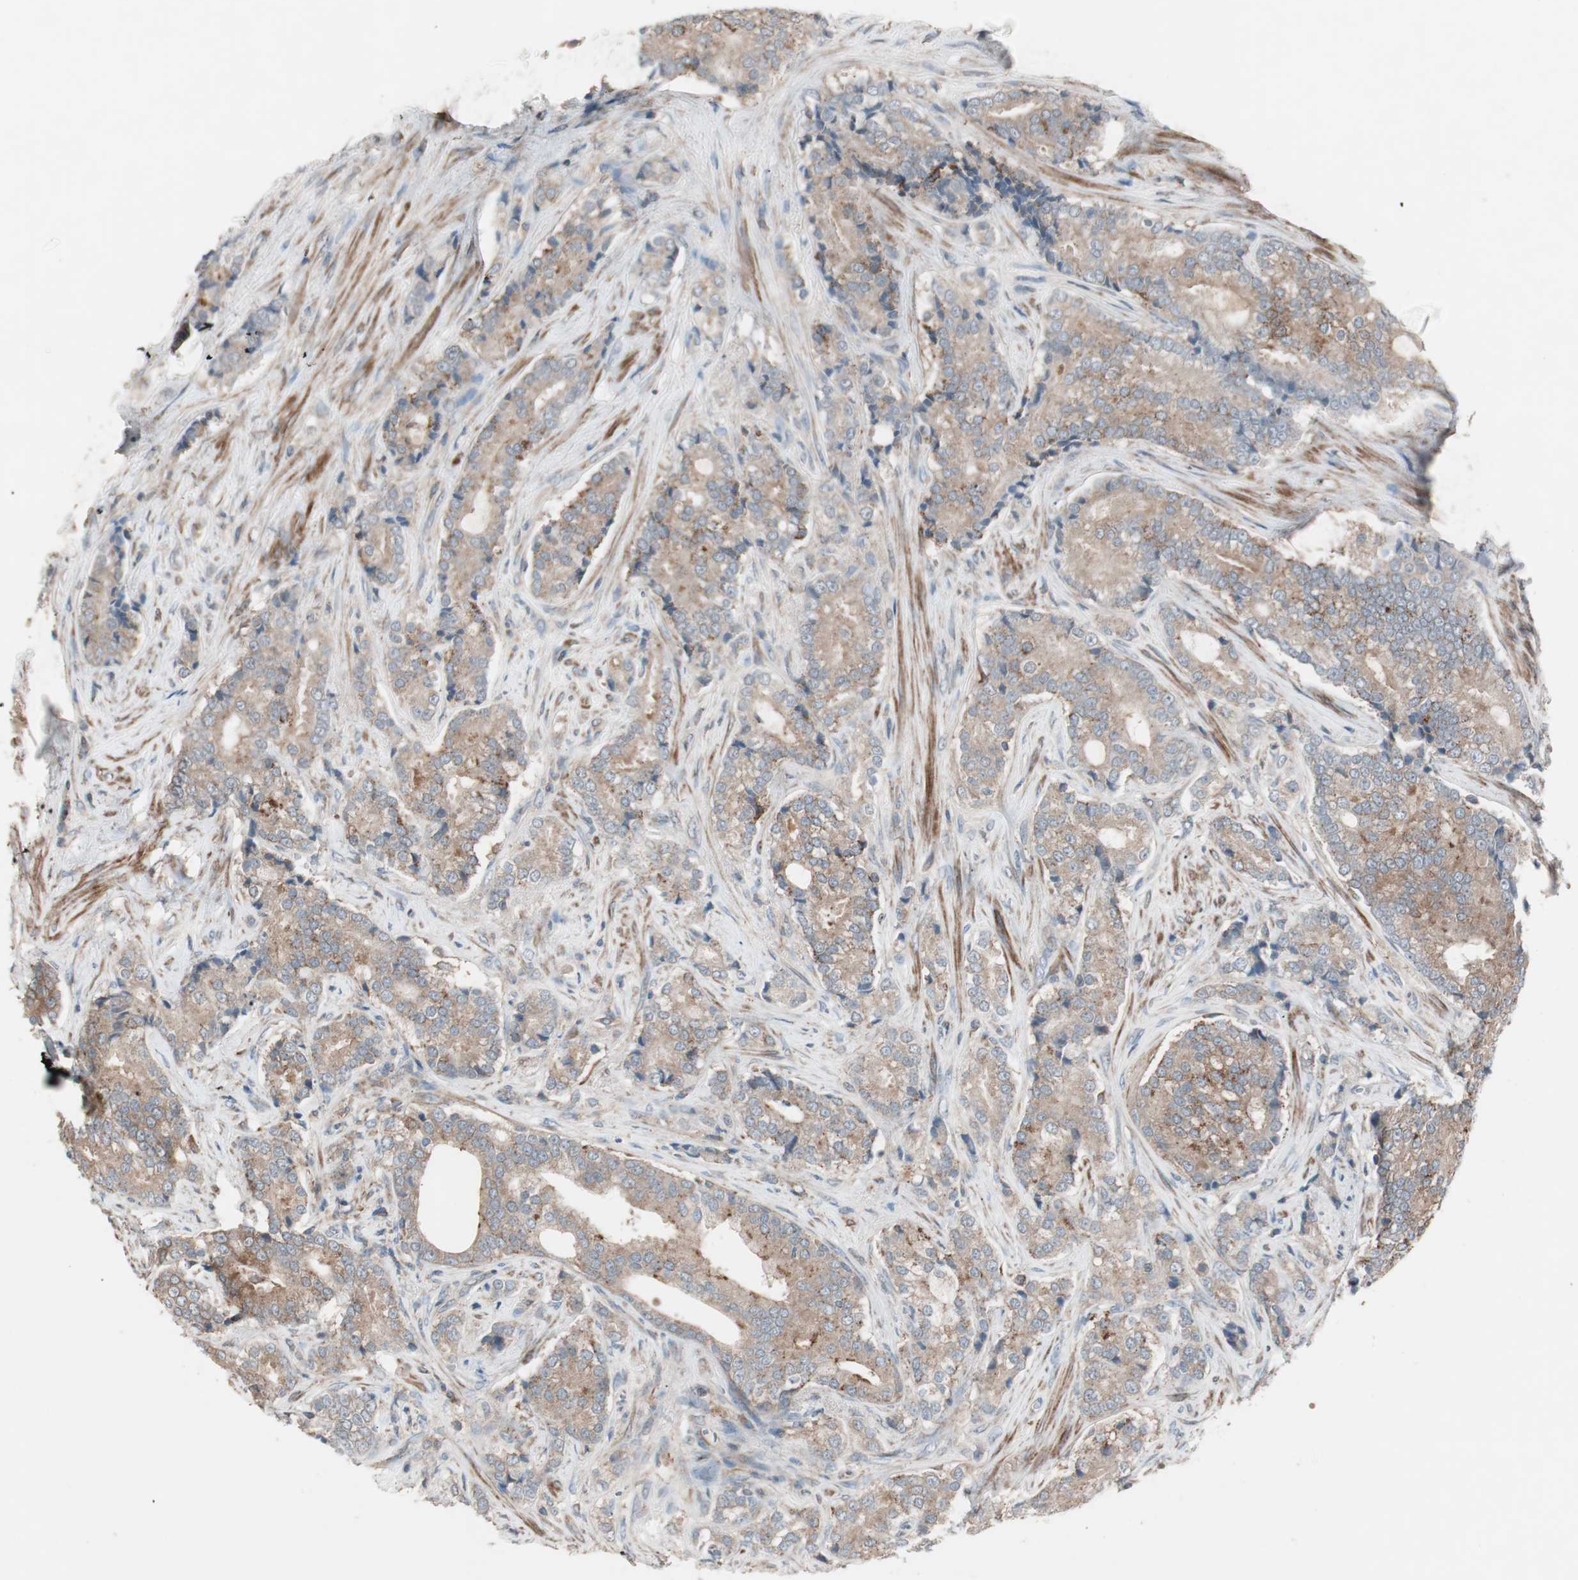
{"staining": {"intensity": "moderate", "quantity": ">75%", "location": "cytoplasmic/membranous"}, "tissue": "prostate cancer", "cell_type": "Tumor cells", "image_type": "cancer", "snomed": [{"axis": "morphology", "description": "Adenocarcinoma, Low grade"}, {"axis": "topography", "description": "Prostate"}], "caption": "IHC (DAB (3,3'-diaminobenzidine)) staining of prostate cancer demonstrates moderate cytoplasmic/membranous protein expression in approximately >75% of tumor cells.", "gene": "STAB1", "patient": {"sex": "male", "age": 58}}